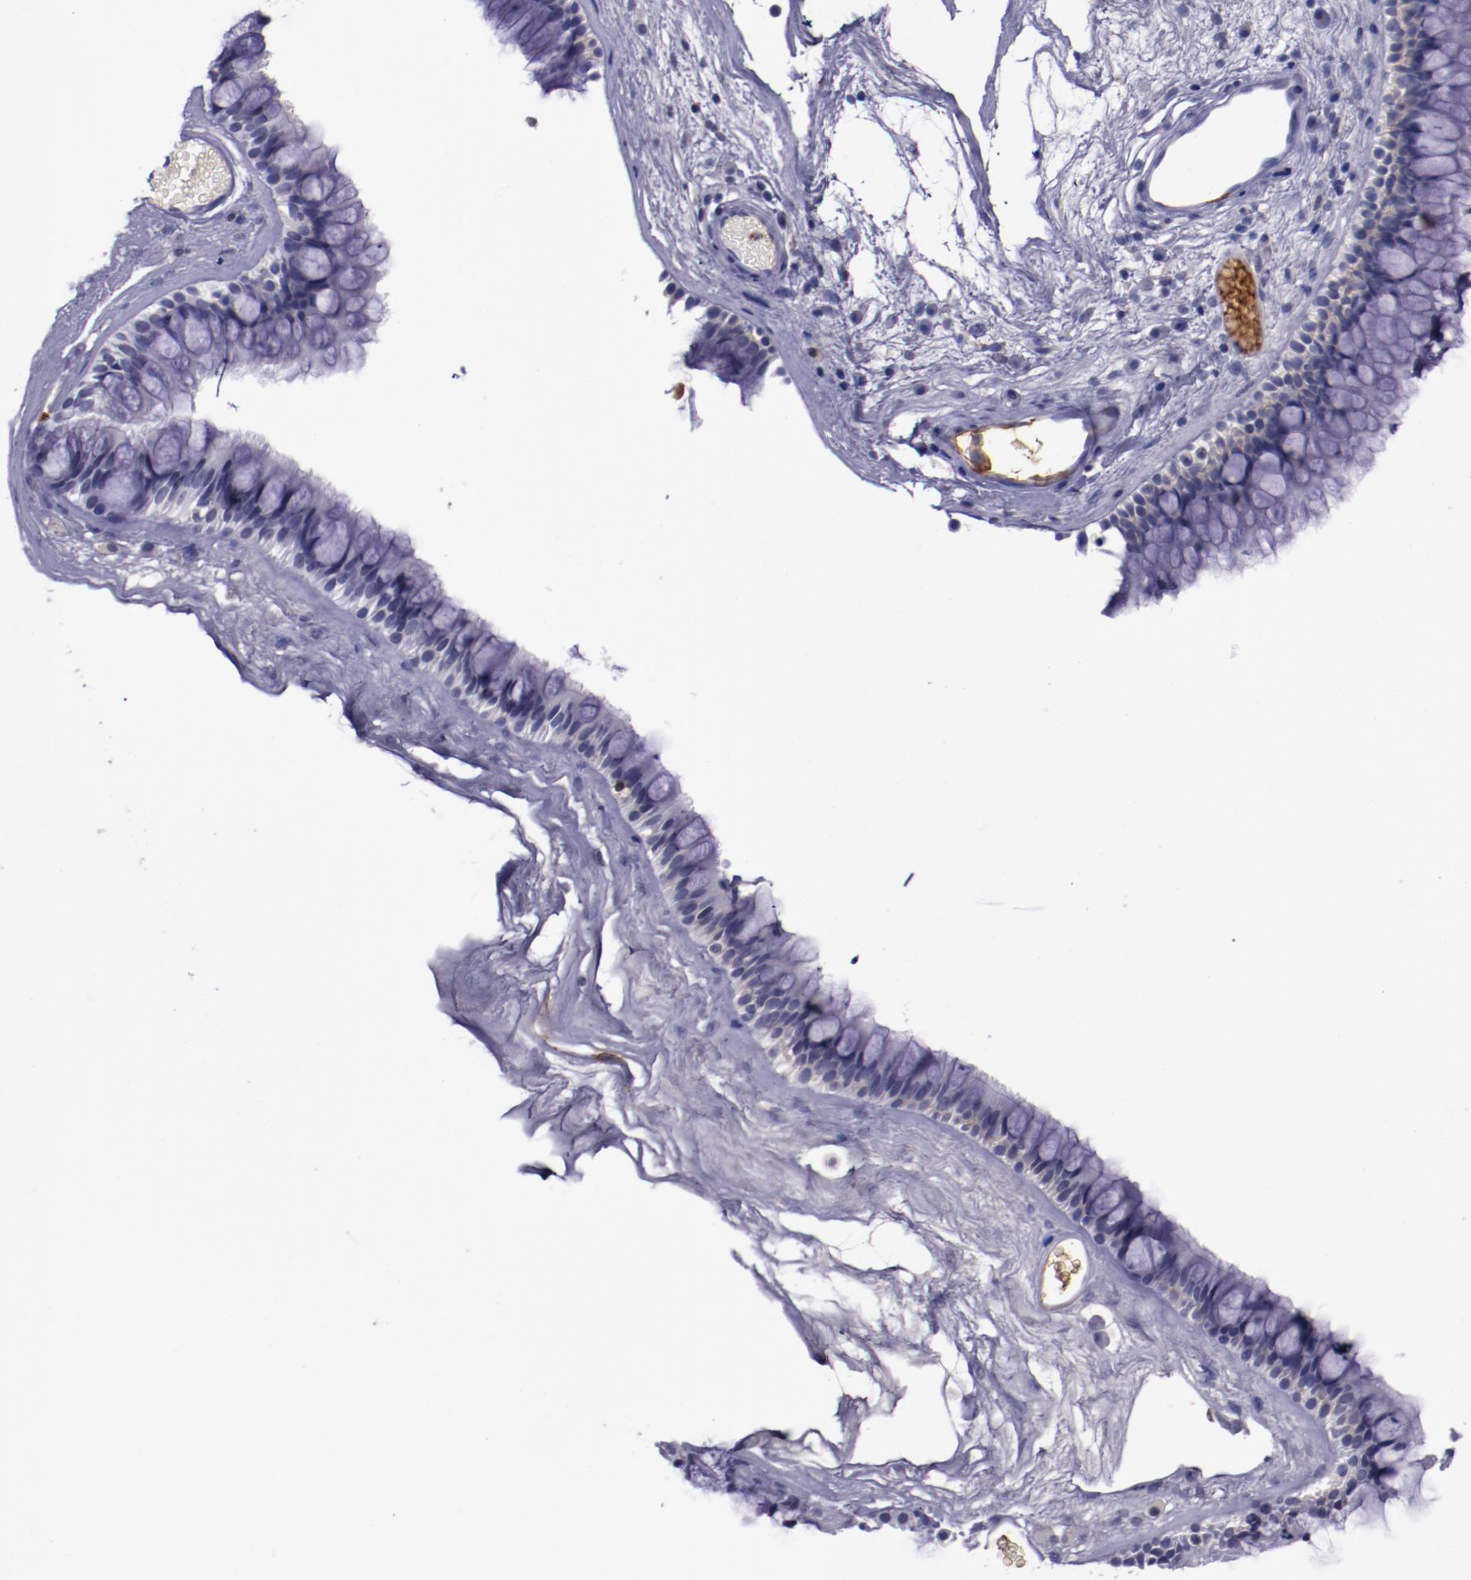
{"staining": {"intensity": "negative", "quantity": "none", "location": "none"}, "tissue": "nasopharynx", "cell_type": "Respiratory epithelial cells", "image_type": "normal", "snomed": [{"axis": "morphology", "description": "Normal tissue, NOS"}, {"axis": "morphology", "description": "Inflammation, NOS"}, {"axis": "topography", "description": "Nasopharynx"}], "caption": "IHC image of benign nasopharynx: human nasopharynx stained with DAB exhibits no significant protein positivity in respiratory epithelial cells. (DAB IHC, high magnification).", "gene": "APOH", "patient": {"sex": "male", "age": 48}}